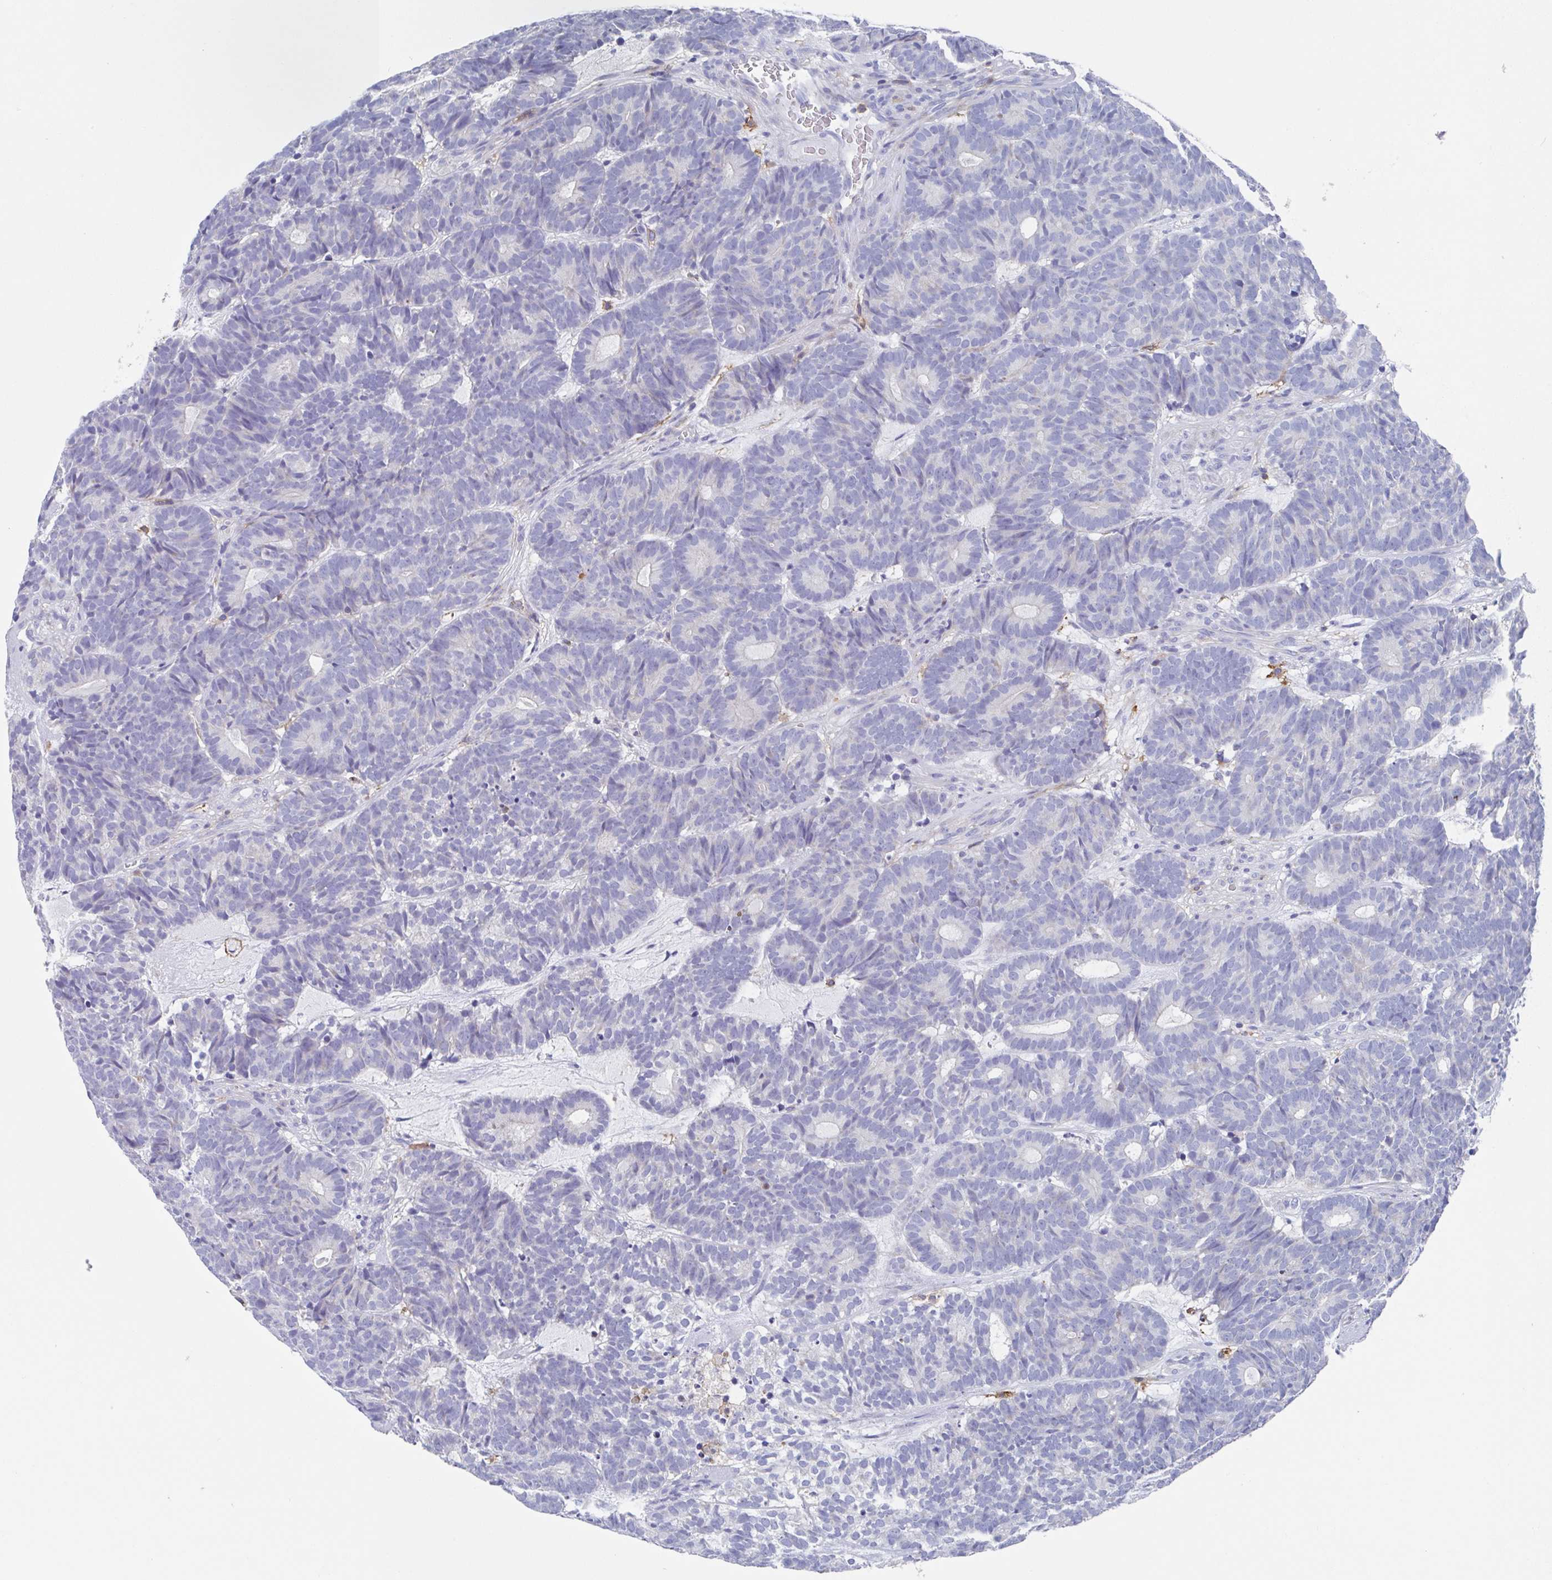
{"staining": {"intensity": "negative", "quantity": "none", "location": "none"}, "tissue": "head and neck cancer", "cell_type": "Tumor cells", "image_type": "cancer", "snomed": [{"axis": "morphology", "description": "Adenocarcinoma, NOS"}, {"axis": "topography", "description": "Head-Neck"}], "caption": "Histopathology image shows no protein expression in tumor cells of head and neck cancer tissue.", "gene": "FCGR3A", "patient": {"sex": "female", "age": 81}}